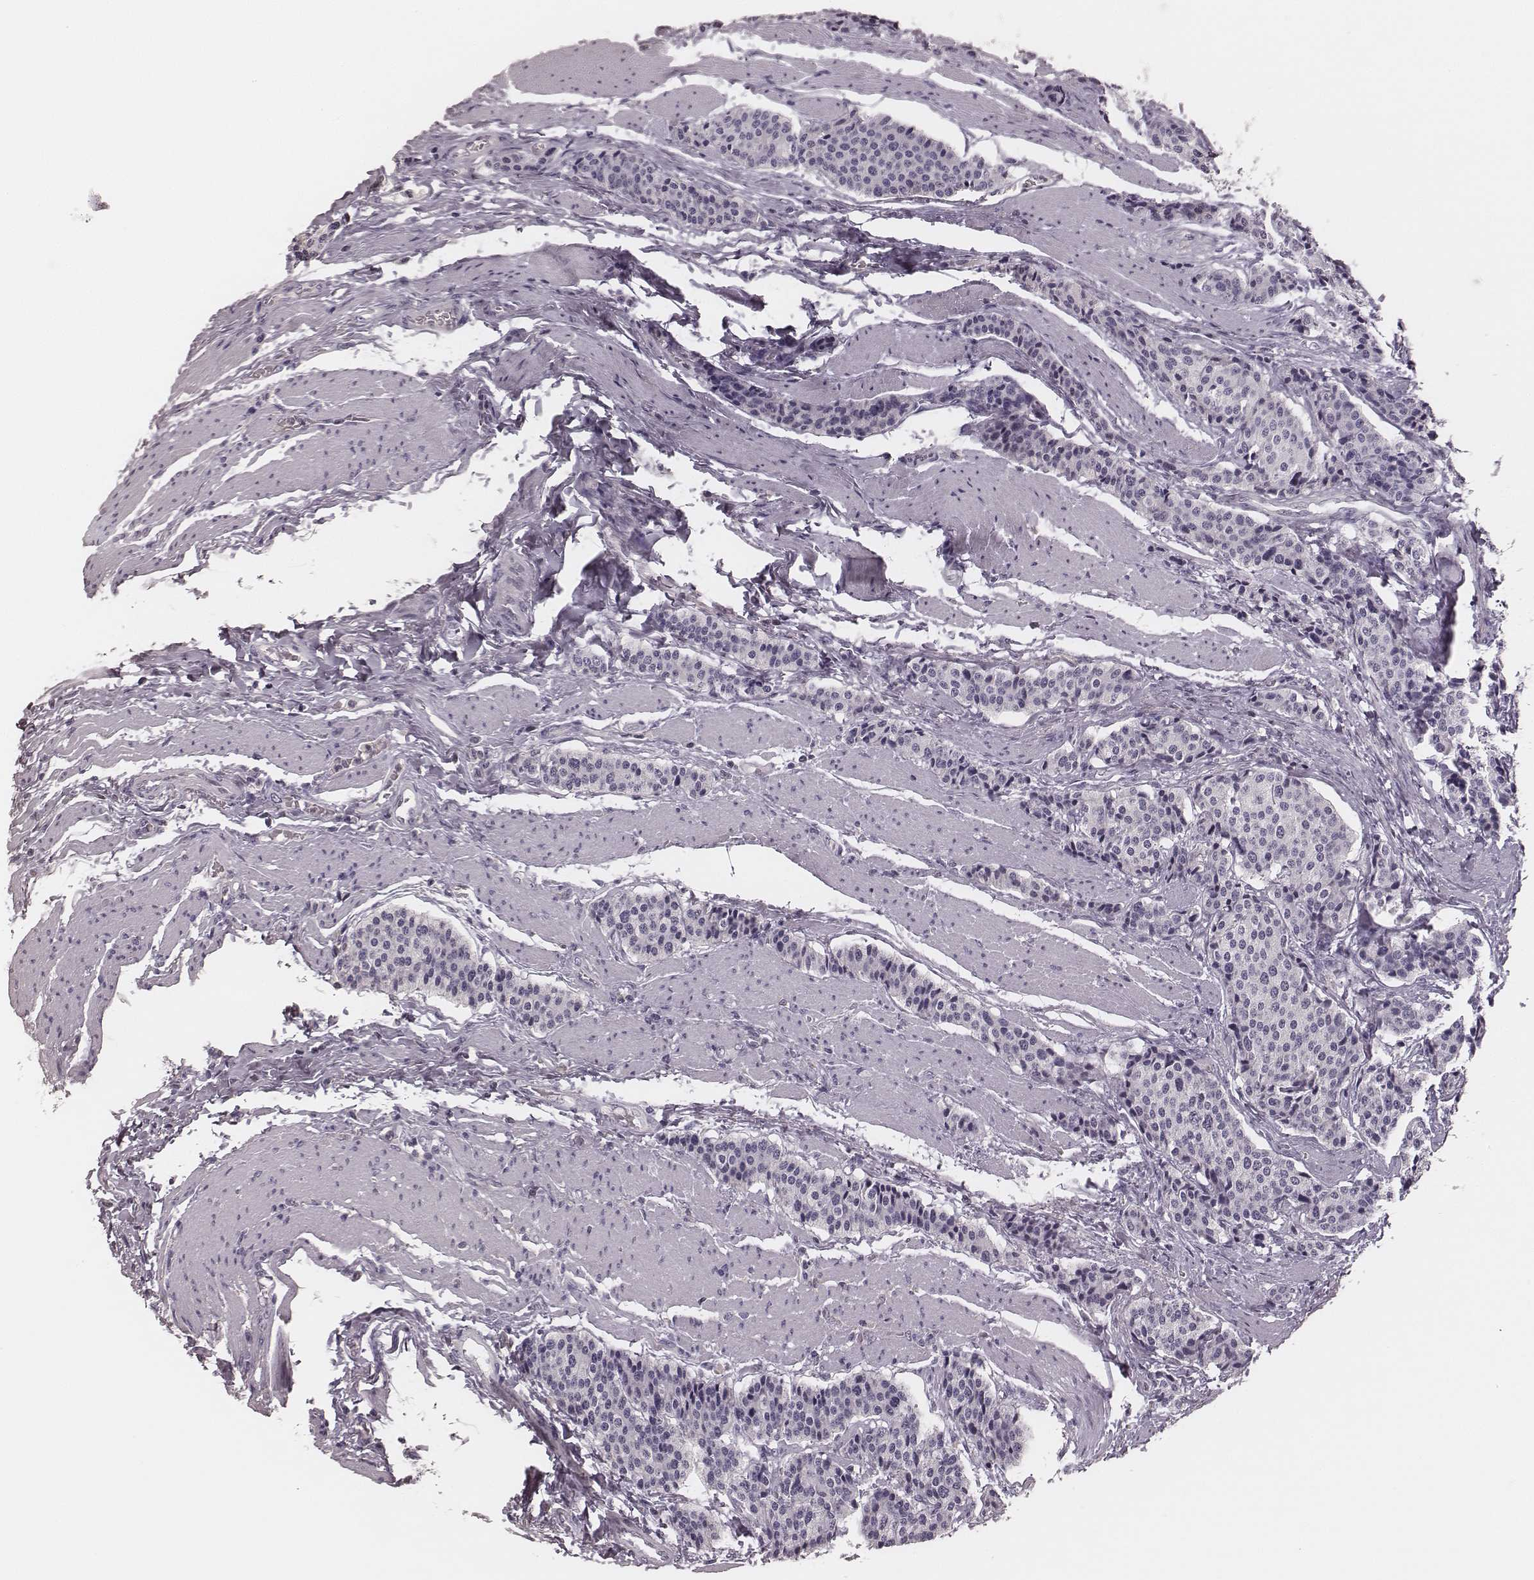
{"staining": {"intensity": "negative", "quantity": "none", "location": "none"}, "tissue": "carcinoid", "cell_type": "Tumor cells", "image_type": "cancer", "snomed": [{"axis": "morphology", "description": "Carcinoid, malignant, NOS"}, {"axis": "topography", "description": "Small intestine"}], "caption": "Tumor cells show no significant protein staining in malignant carcinoid. Brightfield microscopy of immunohistochemistry (IHC) stained with DAB (3,3'-diaminobenzidine) (brown) and hematoxylin (blue), captured at high magnification.", "gene": "MSX1", "patient": {"sex": "male", "age": 73}}